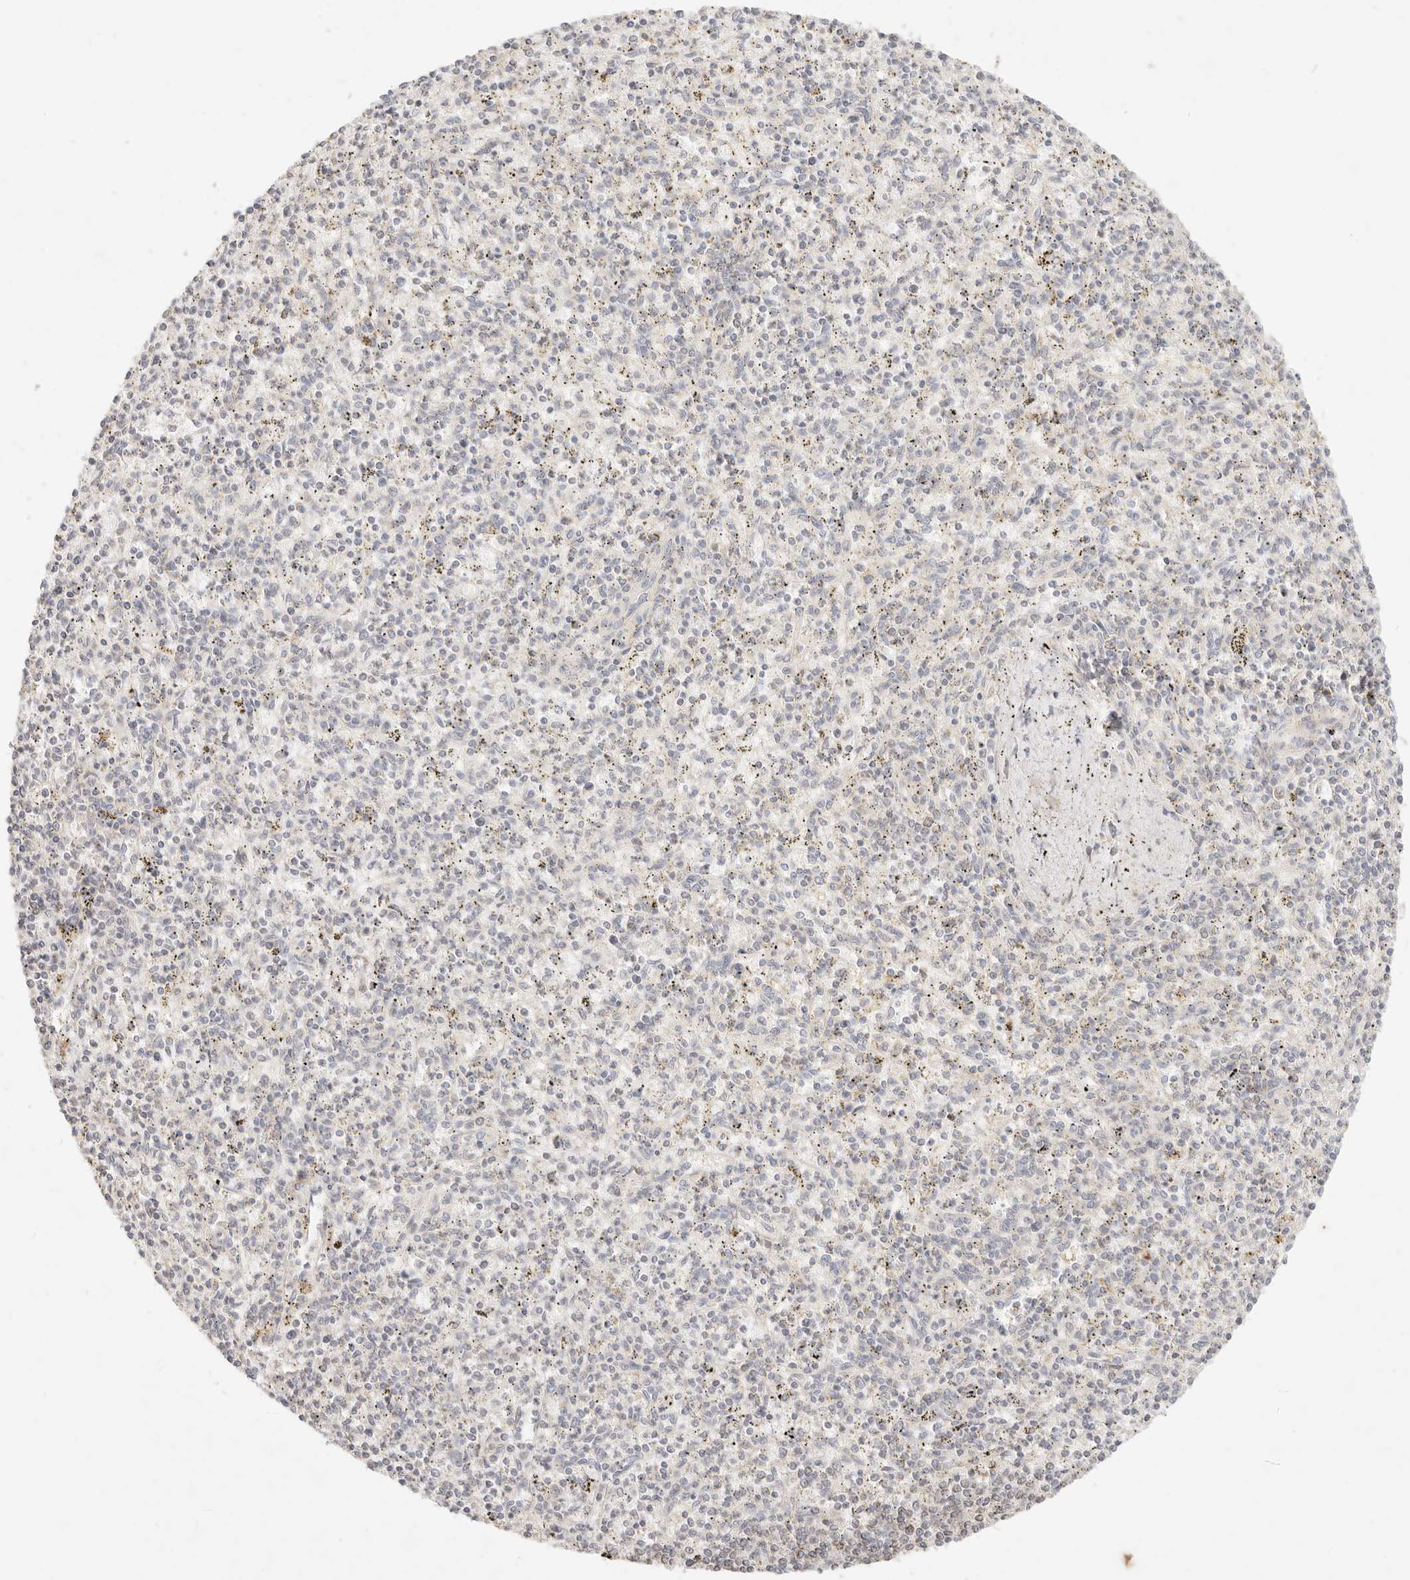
{"staining": {"intensity": "negative", "quantity": "none", "location": "none"}, "tissue": "spleen", "cell_type": "Cells in red pulp", "image_type": "normal", "snomed": [{"axis": "morphology", "description": "Normal tissue, NOS"}, {"axis": "topography", "description": "Spleen"}], "caption": "An image of spleen stained for a protein exhibits no brown staining in cells in red pulp. (DAB (3,3'-diaminobenzidine) immunohistochemistry (IHC) visualized using brightfield microscopy, high magnification).", "gene": "RUBCNL", "patient": {"sex": "male", "age": 72}}